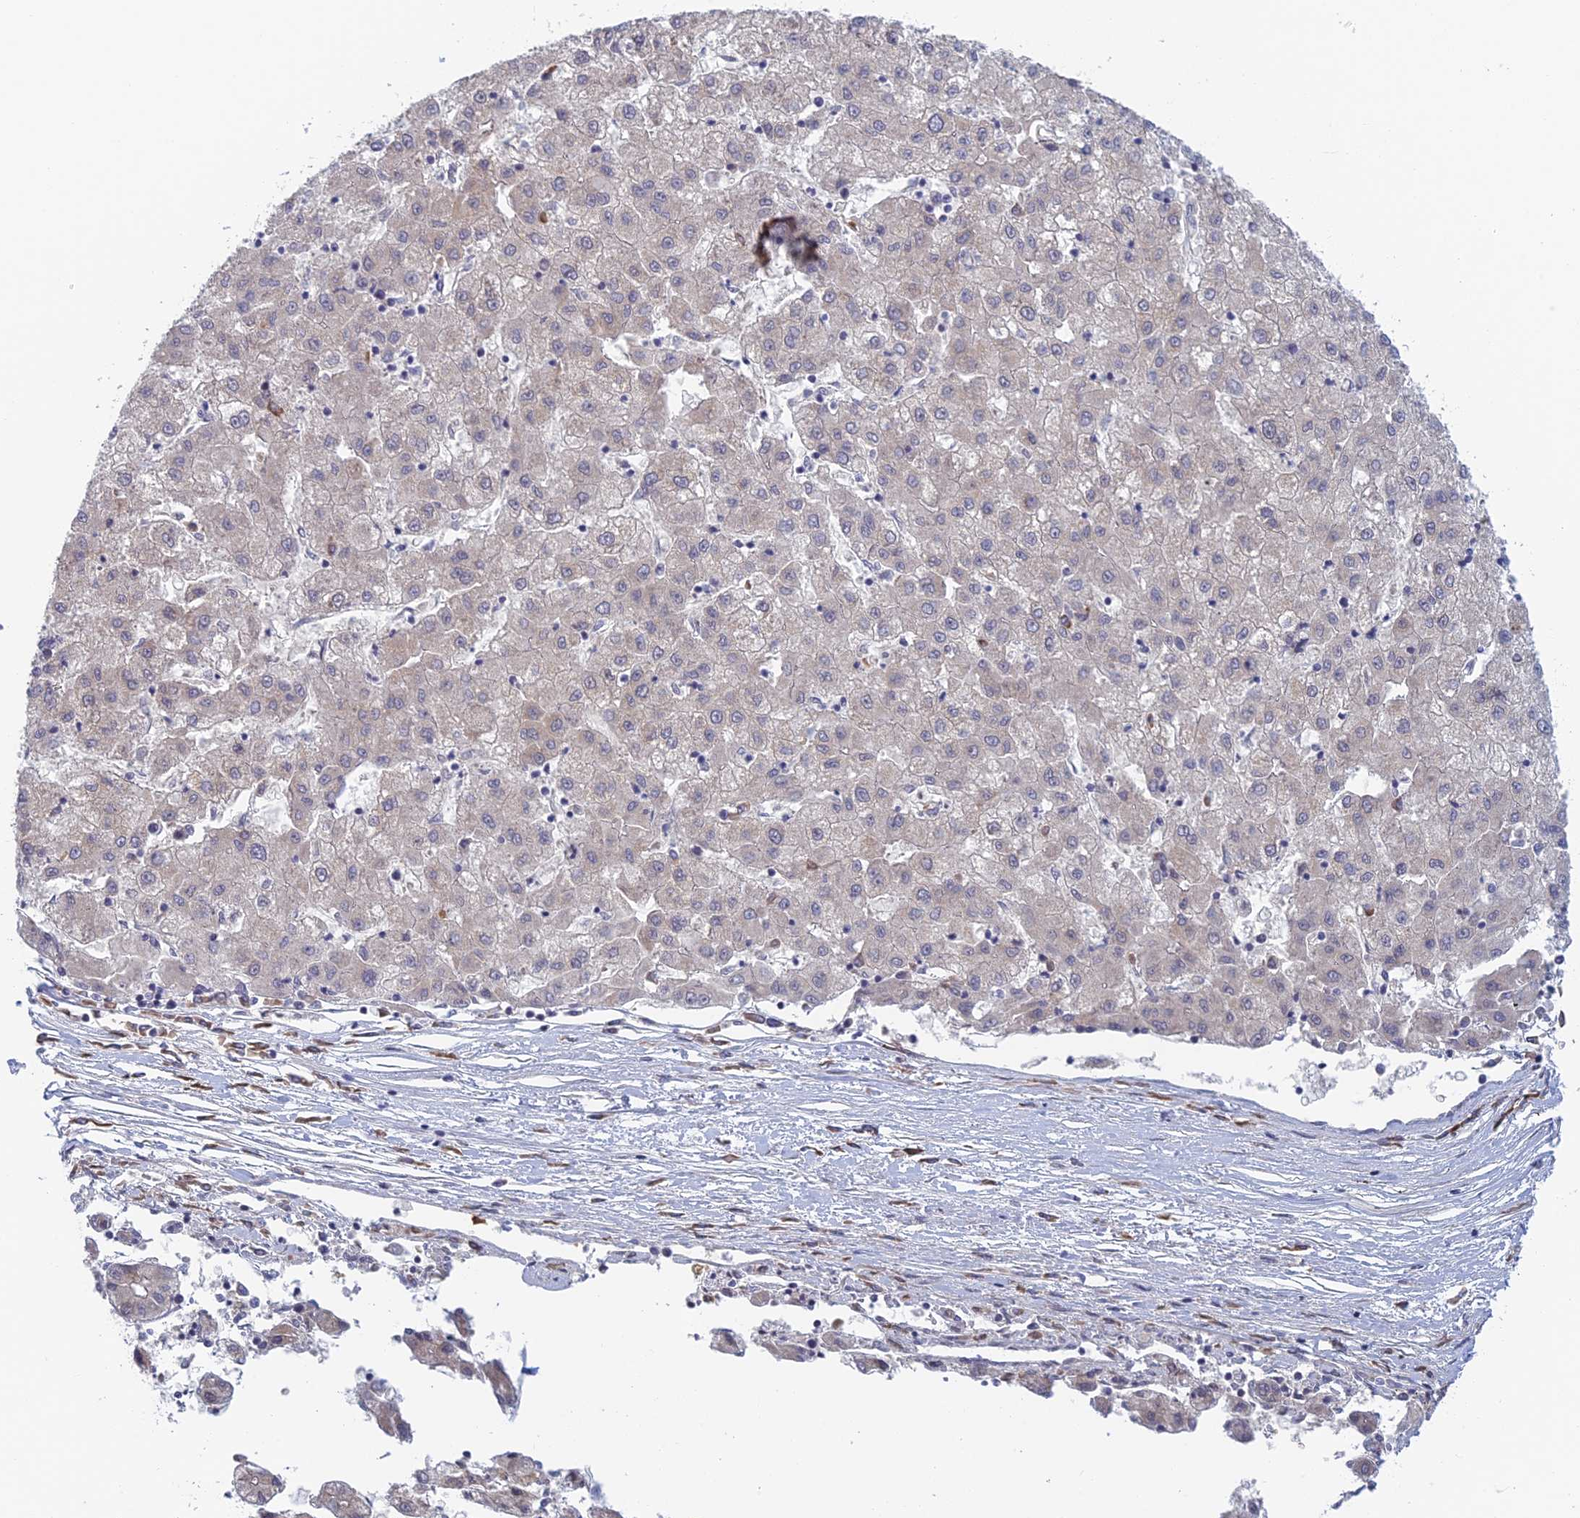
{"staining": {"intensity": "negative", "quantity": "none", "location": "none"}, "tissue": "liver cancer", "cell_type": "Tumor cells", "image_type": "cancer", "snomed": [{"axis": "morphology", "description": "Carcinoma, Hepatocellular, NOS"}, {"axis": "topography", "description": "Liver"}], "caption": "This is an immunohistochemistry image of human liver hepatocellular carcinoma. There is no staining in tumor cells.", "gene": "PPP1R26", "patient": {"sex": "male", "age": 72}}